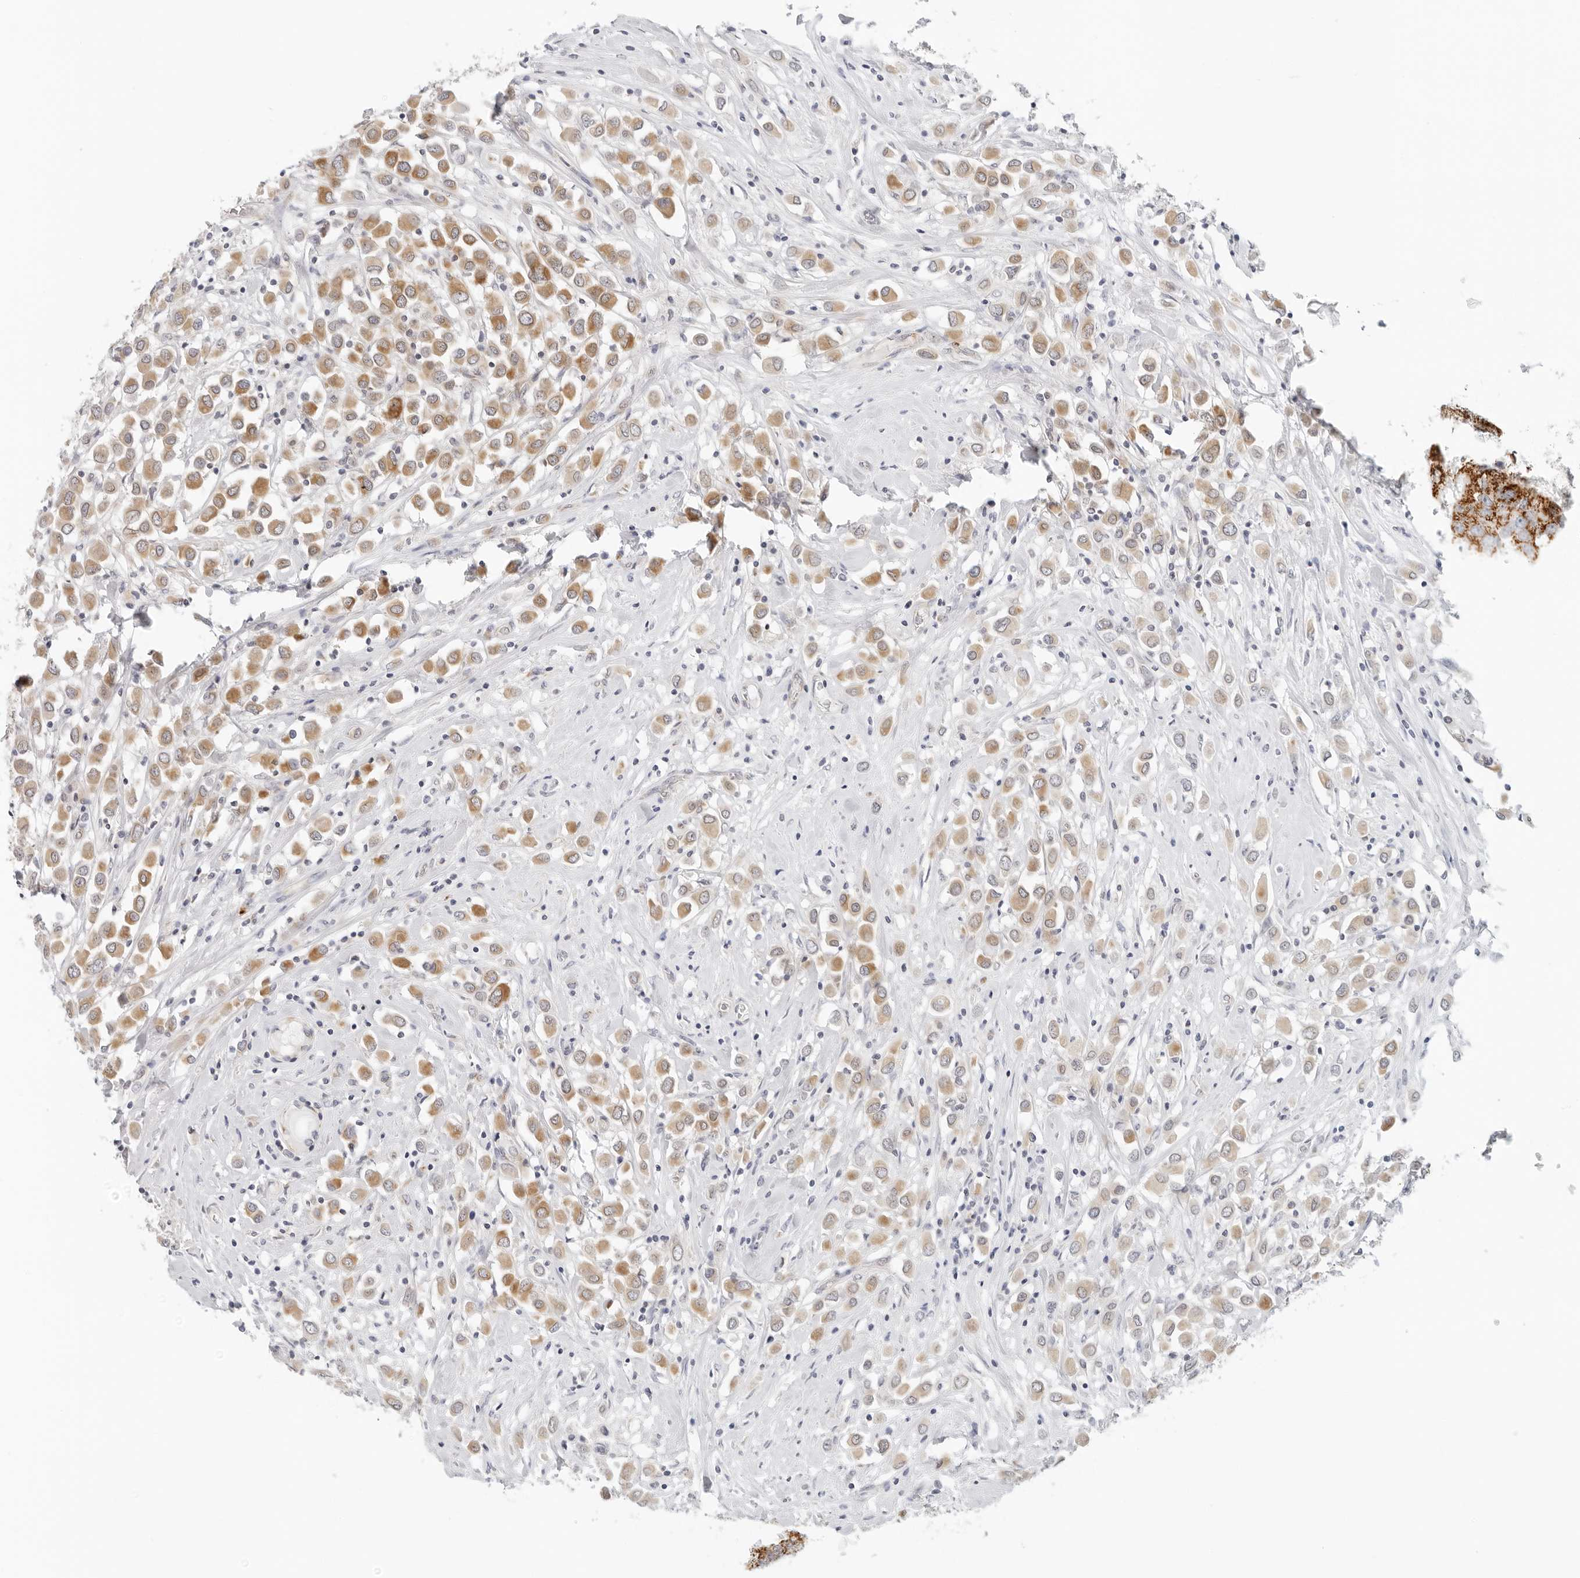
{"staining": {"intensity": "moderate", "quantity": ">75%", "location": "cytoplasmic/membranous"}, "tissue": "breast cancer", "cell_type": "Tumor cells", "image_type": "cancer", "snomed": [{"axis": "morphology", "description": "Duct carcinoma"}, {"axis": "topography", "description": "Breast"}], "caption": "Infiltrating ductal carcinoma (breast) was stained to show a protein in brown. There is medium levels of moderate cytoplasmic/membranous expression in about >75% of tumor cells.", "gene": "RC3H1", "patient": {"sex": "female", "age": 61}}